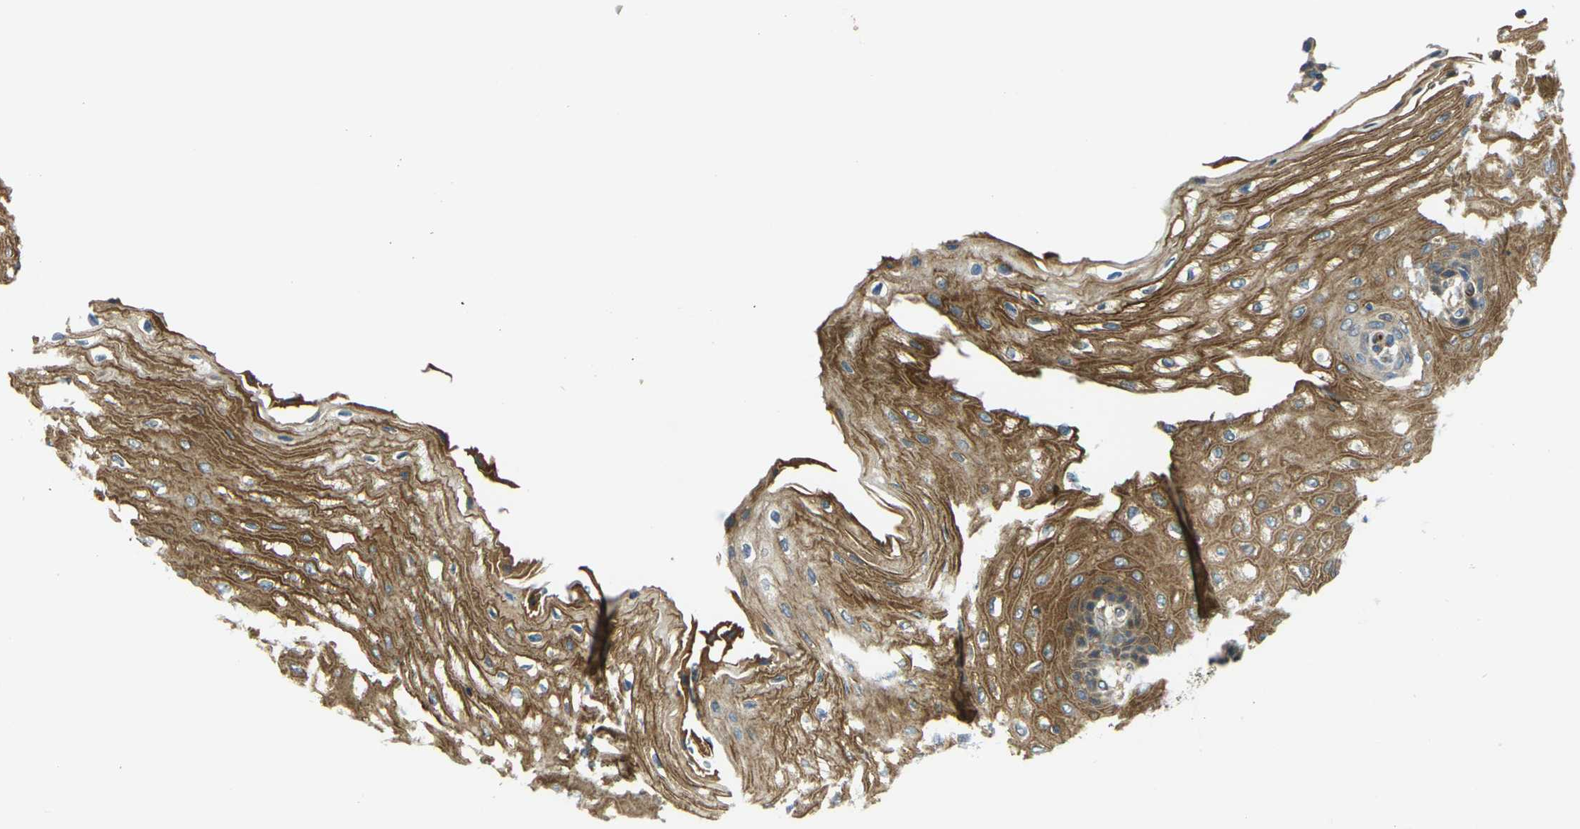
{"staining": {"intensity": "moderate", "quantity": ">75%", "location": "cytoplasmic/membranous"}, "tissue": "esophagus", "cell_type": "Squamous epithelial cells", "image_type": "normal", "snomed": [{"axis": "morphology", "description": "Normal tissue, NOS"}, {"axis": "topography", "description": "Esophagus"}], "caption": "DAB immunohistochemical staining of unremarkable esophagus reveals moderate cytoplasmic/membranous protein expression in about >75% of squamous epithelial cells.", "gene": "FZD1", "patient": {"sex": "male", "age": 54}}